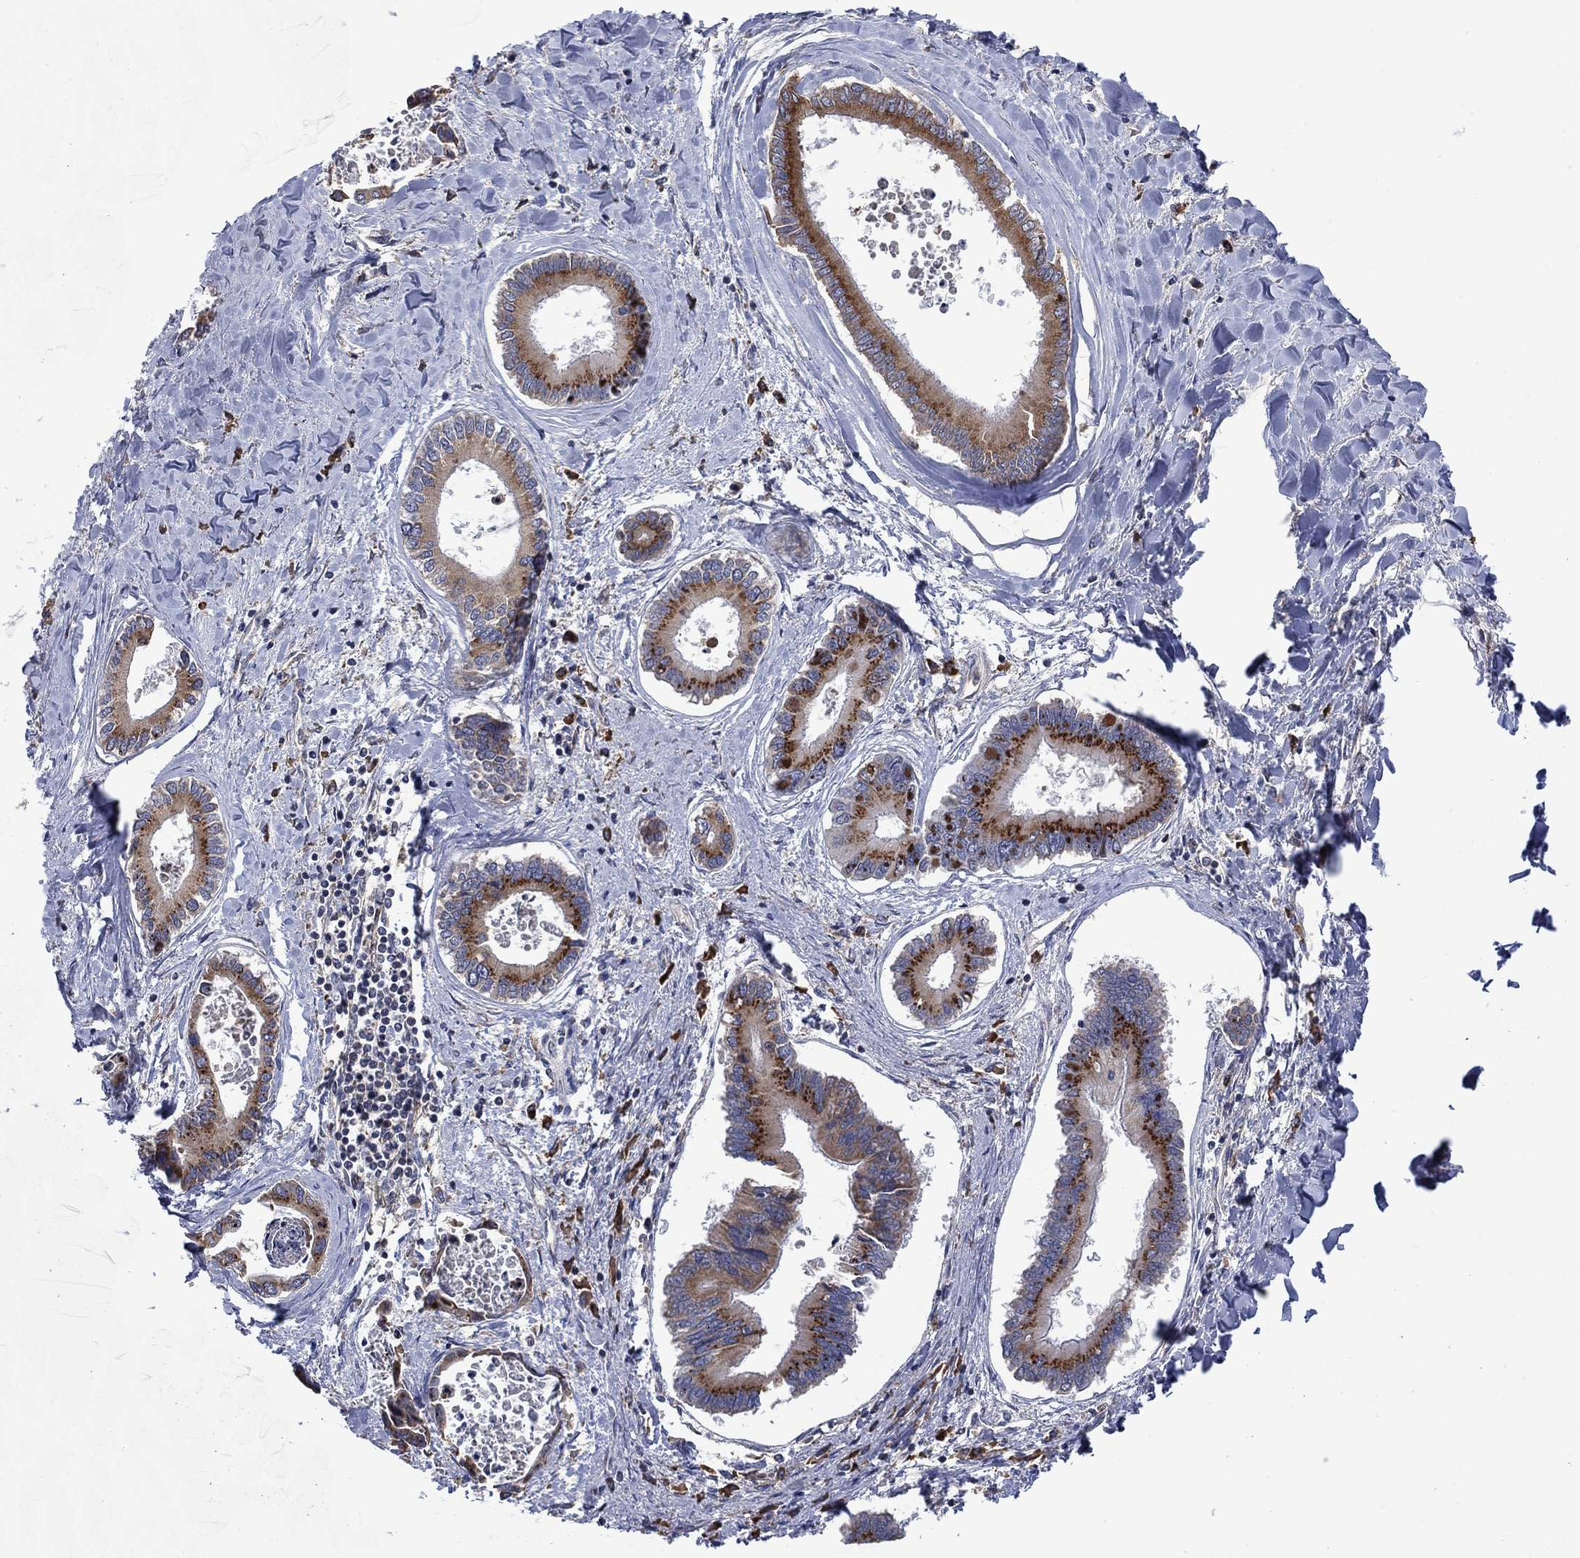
{"staining": {"intensity": "strong", "quantity": "25%-75%", "location": "cytoplasmic/membranous"}, "tissue": "liver cancer", "cell_type": "Tumor cells", "image_type": "cancer", "snomed": [{"axis": "morphology", "description": "Cholangiocarcinoma"}, {"axis": "topography", "description": "Liver"}], "caption": "There is high levels of strong cytoplasmic/membranous staining in tumor cells of liver cancer (cholangiocarcinoma), as demonstrated by immunohistochemical staining (brown color).", "gene": "FURIN", "patient": {"sex": "male", "age": 66}}